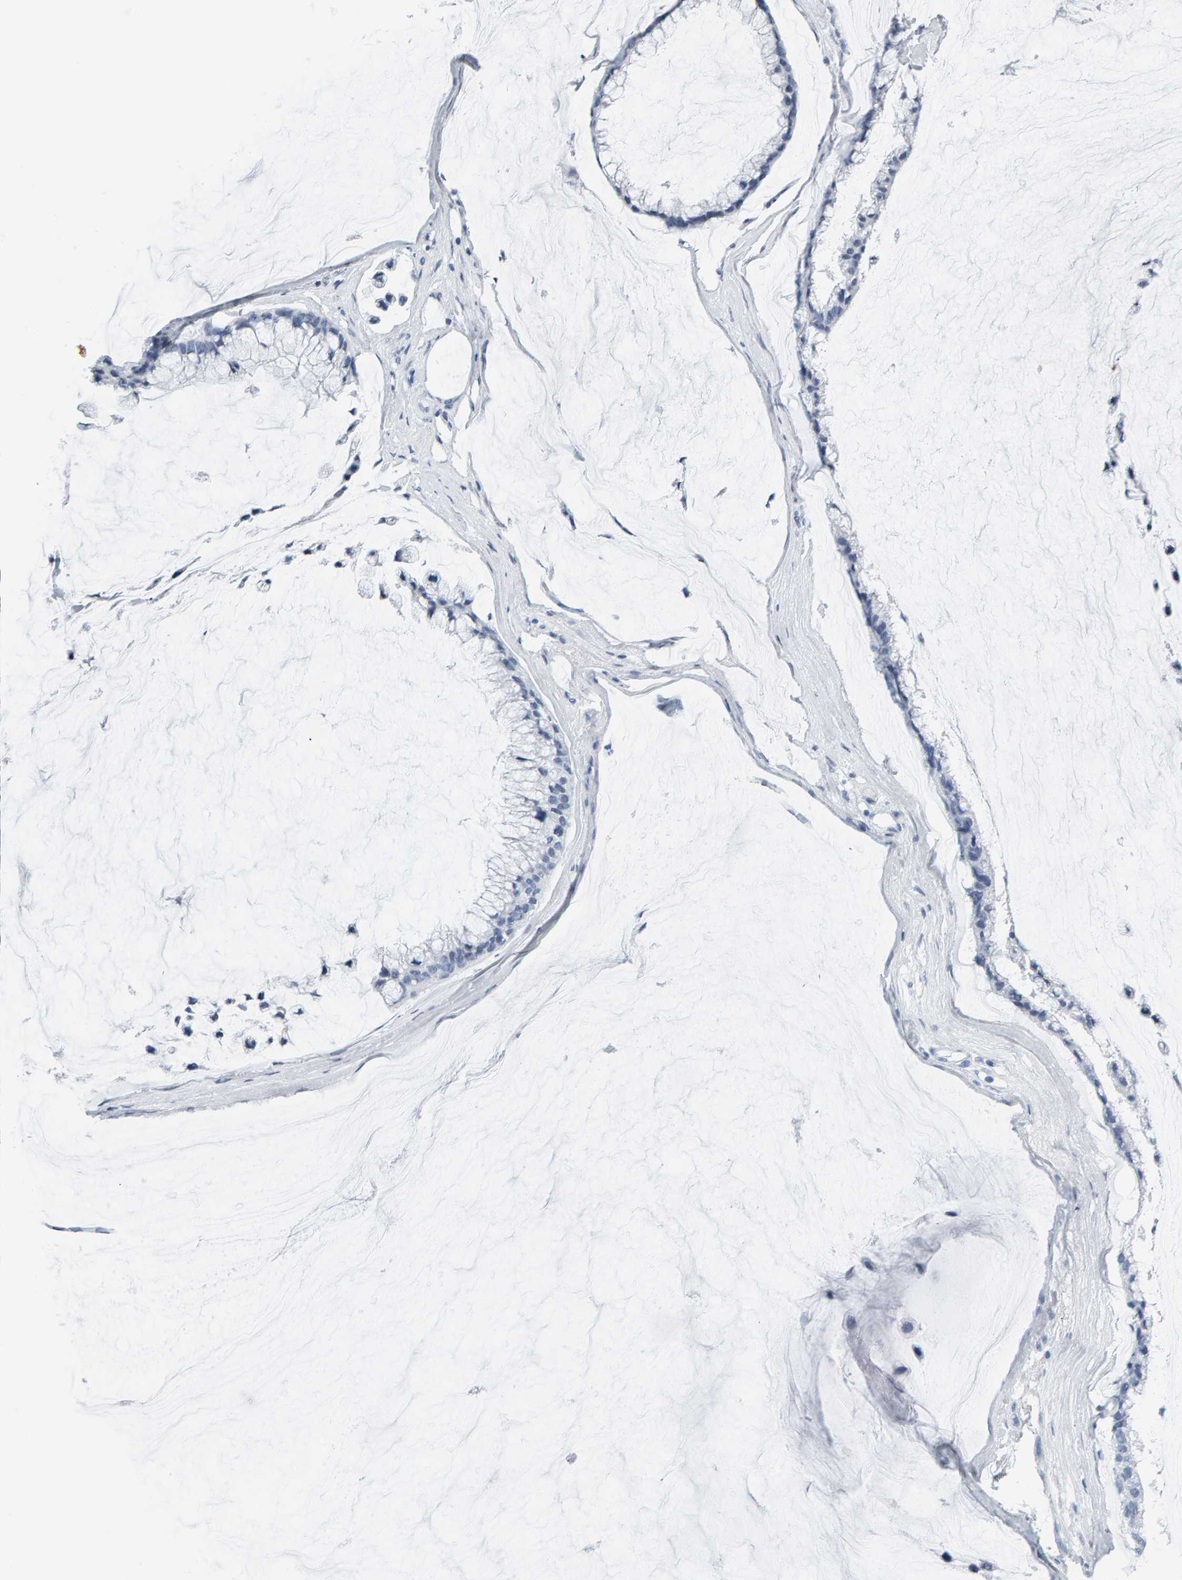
{"staining": {"intensity": "negative", "quantity": "none", "location": "none"}, "tissue": "ovarian cancer", "cell_type": "Tumor cells", "image_type": "cancer", "snomed": [{"axis": "morphology", "description": "Cystadenocarcinoma, mucinous, NOS"}, {"axis": "topography", "description": "Ovary"}], "caption": "Immunohistochemistry (IHC) photomicrograph of neoplastic tissue: human ovarian cancer (mucinous cystadenocarcinoma) stained with DAB shows no significant protein expression in tumor cells.", "gene": "SPACA3", "patient": {"sex": "female", "age": 39}}